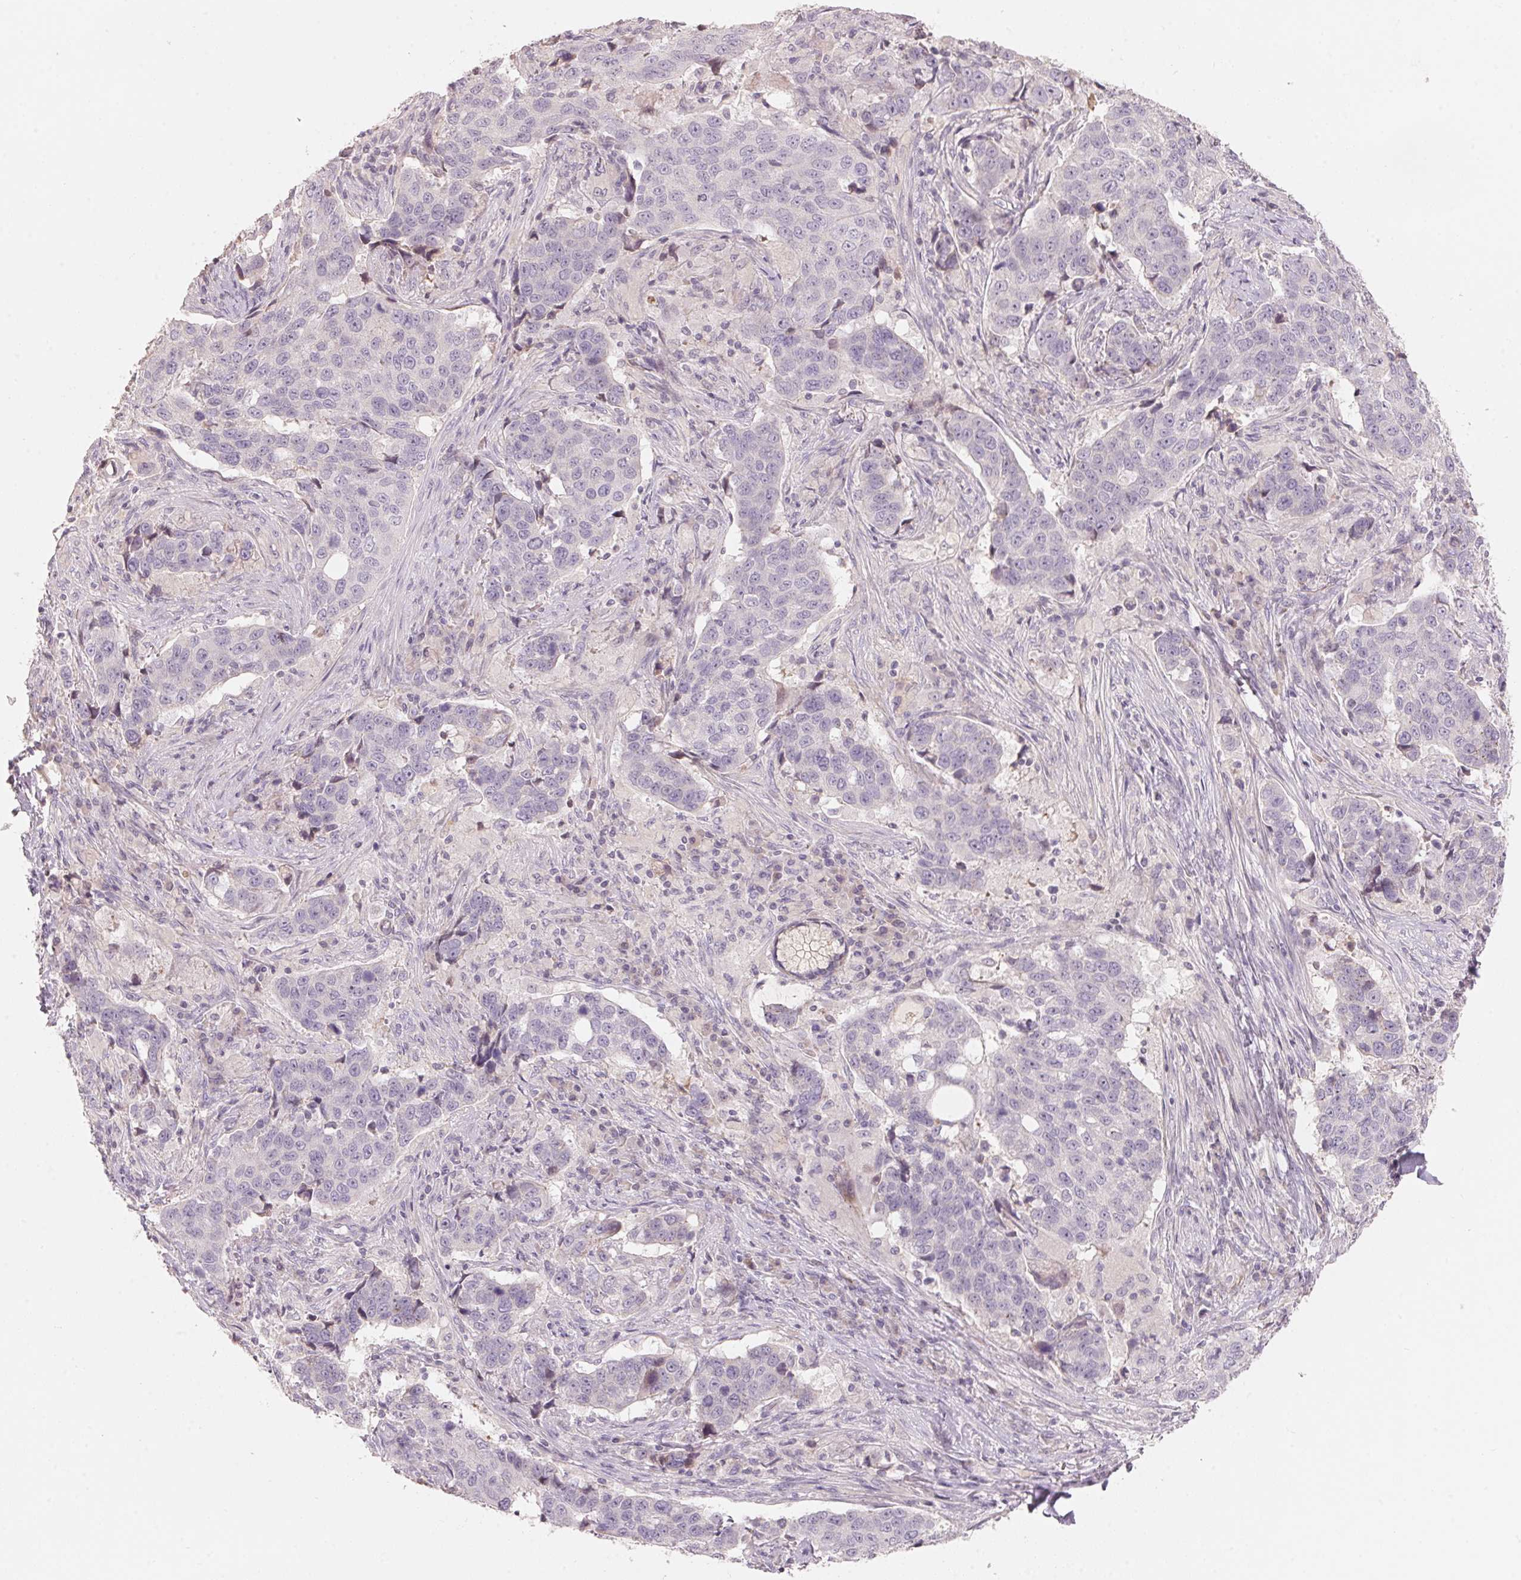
{"staining": {"intensity": "negative", "quantity": "none", "location": "none"}, "tissue": "lung cancer", "cell_type": "Tumor cells", "image_type": "cancer", "snomed": [{"axis": "morphology", "description": "Squamous cell carcinoma, NOS"}, {"axis": "topography", "description": "Lymph node"}, {"axis": "topography", "description": "Lung"}], "caption": "Human lung cancer (squamous cell carcinoma) stained for a protein using IHC demonstrates no expression in tumor cells.", "gene": "TP53AIP1", "patient": {"sex": "male", "age": 61}}